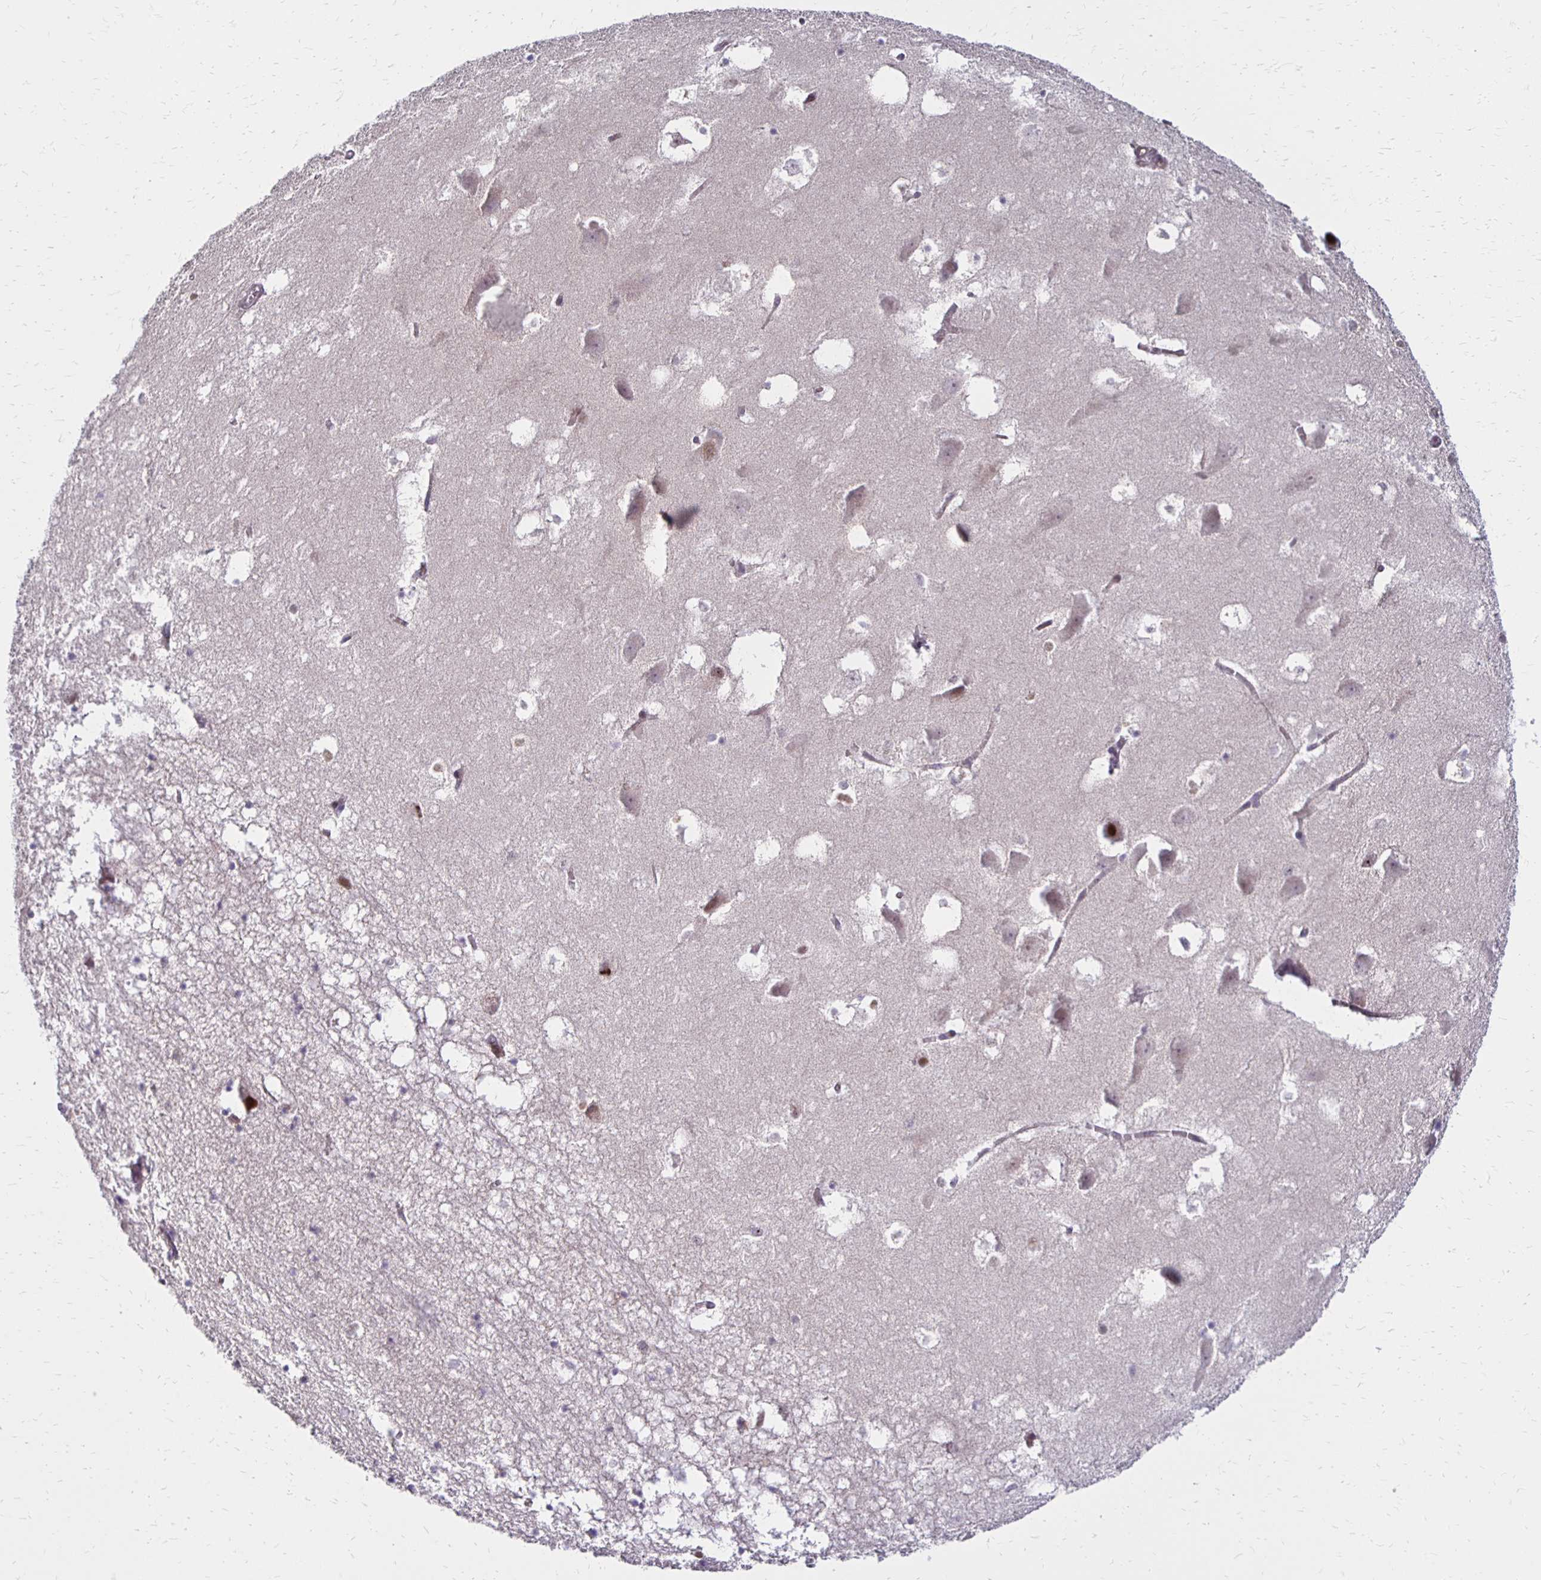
{"staining": {"intensity": "negative", "quantity": "none", "location": "none"}, "tissue": "hippocampus", "cell_type": "Glial cells", "image_type": "normal", "snomed": [{"axis": "morphology", "description": "Normal tissue, NOS"}, {"axis": "topography", "description": "Hippocampus"}], "caption": "Glial cells are negative for brown protein staining in normal hippocampus. (DAB (3,3'-diaminobenzidine) immunohistochemistry, high magnification).", "gene": "DAGLA", "patient": {"sex": "male", "age": 58}}